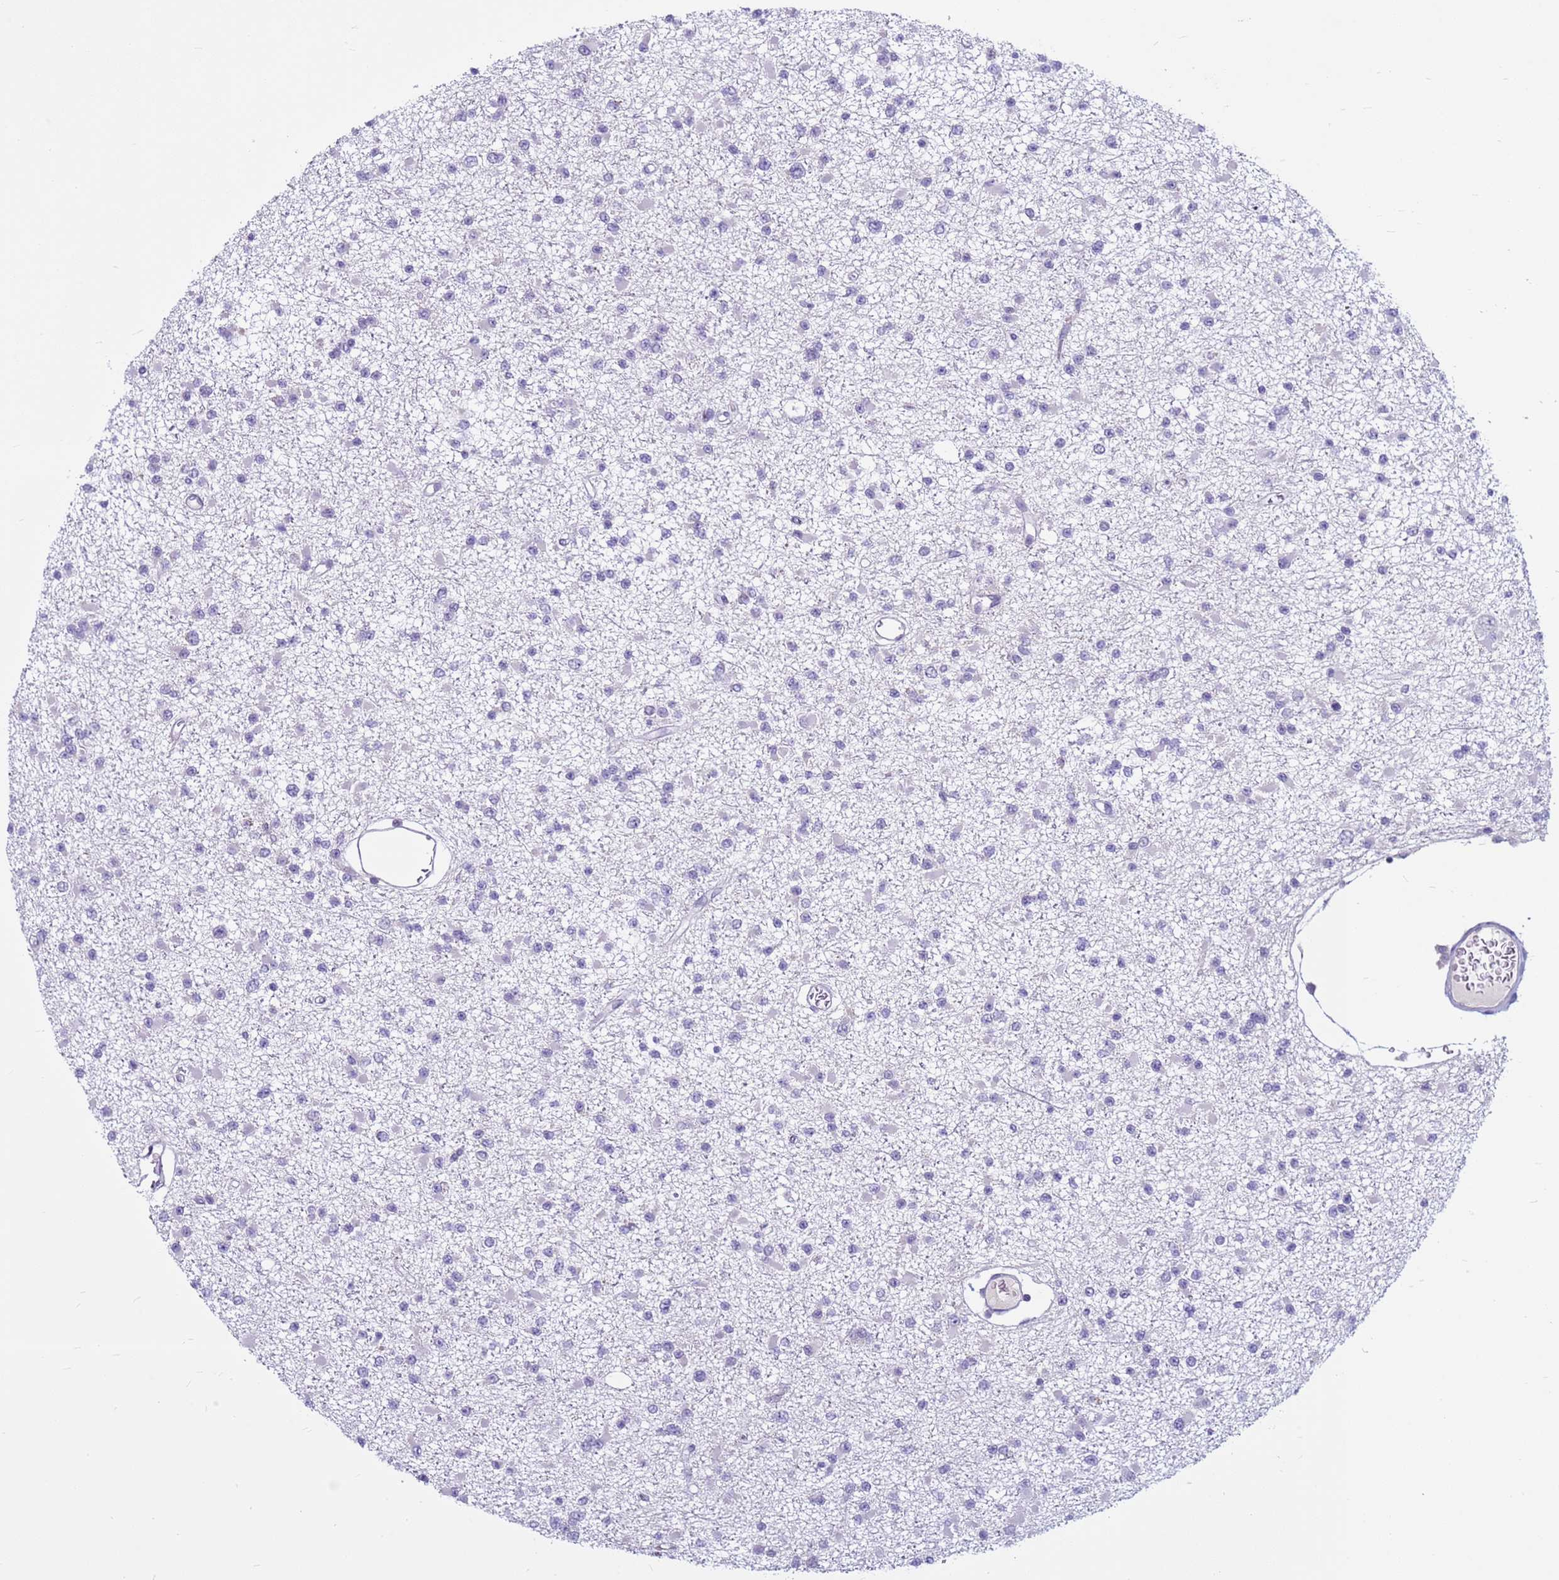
{"staining": {"intensity": "negative", "quantity": "none", "location": "none"}, "tissue": "glioma", "cell_type": "Tumor cells", "image_type": "cancer", "snomed": [{"axis": "morphology", "description": "Glioma, malignant, Low grade"}, {"axis": "topography", "description": "Brain"}], "caption": "DAB (3,3'-diaminobenzidine) immunohistochemical staining of human glioma reveals no significant expression in tumor cells.", "gene": "CDK2AP2", "patient": {"sex": "female", "age": 22}}